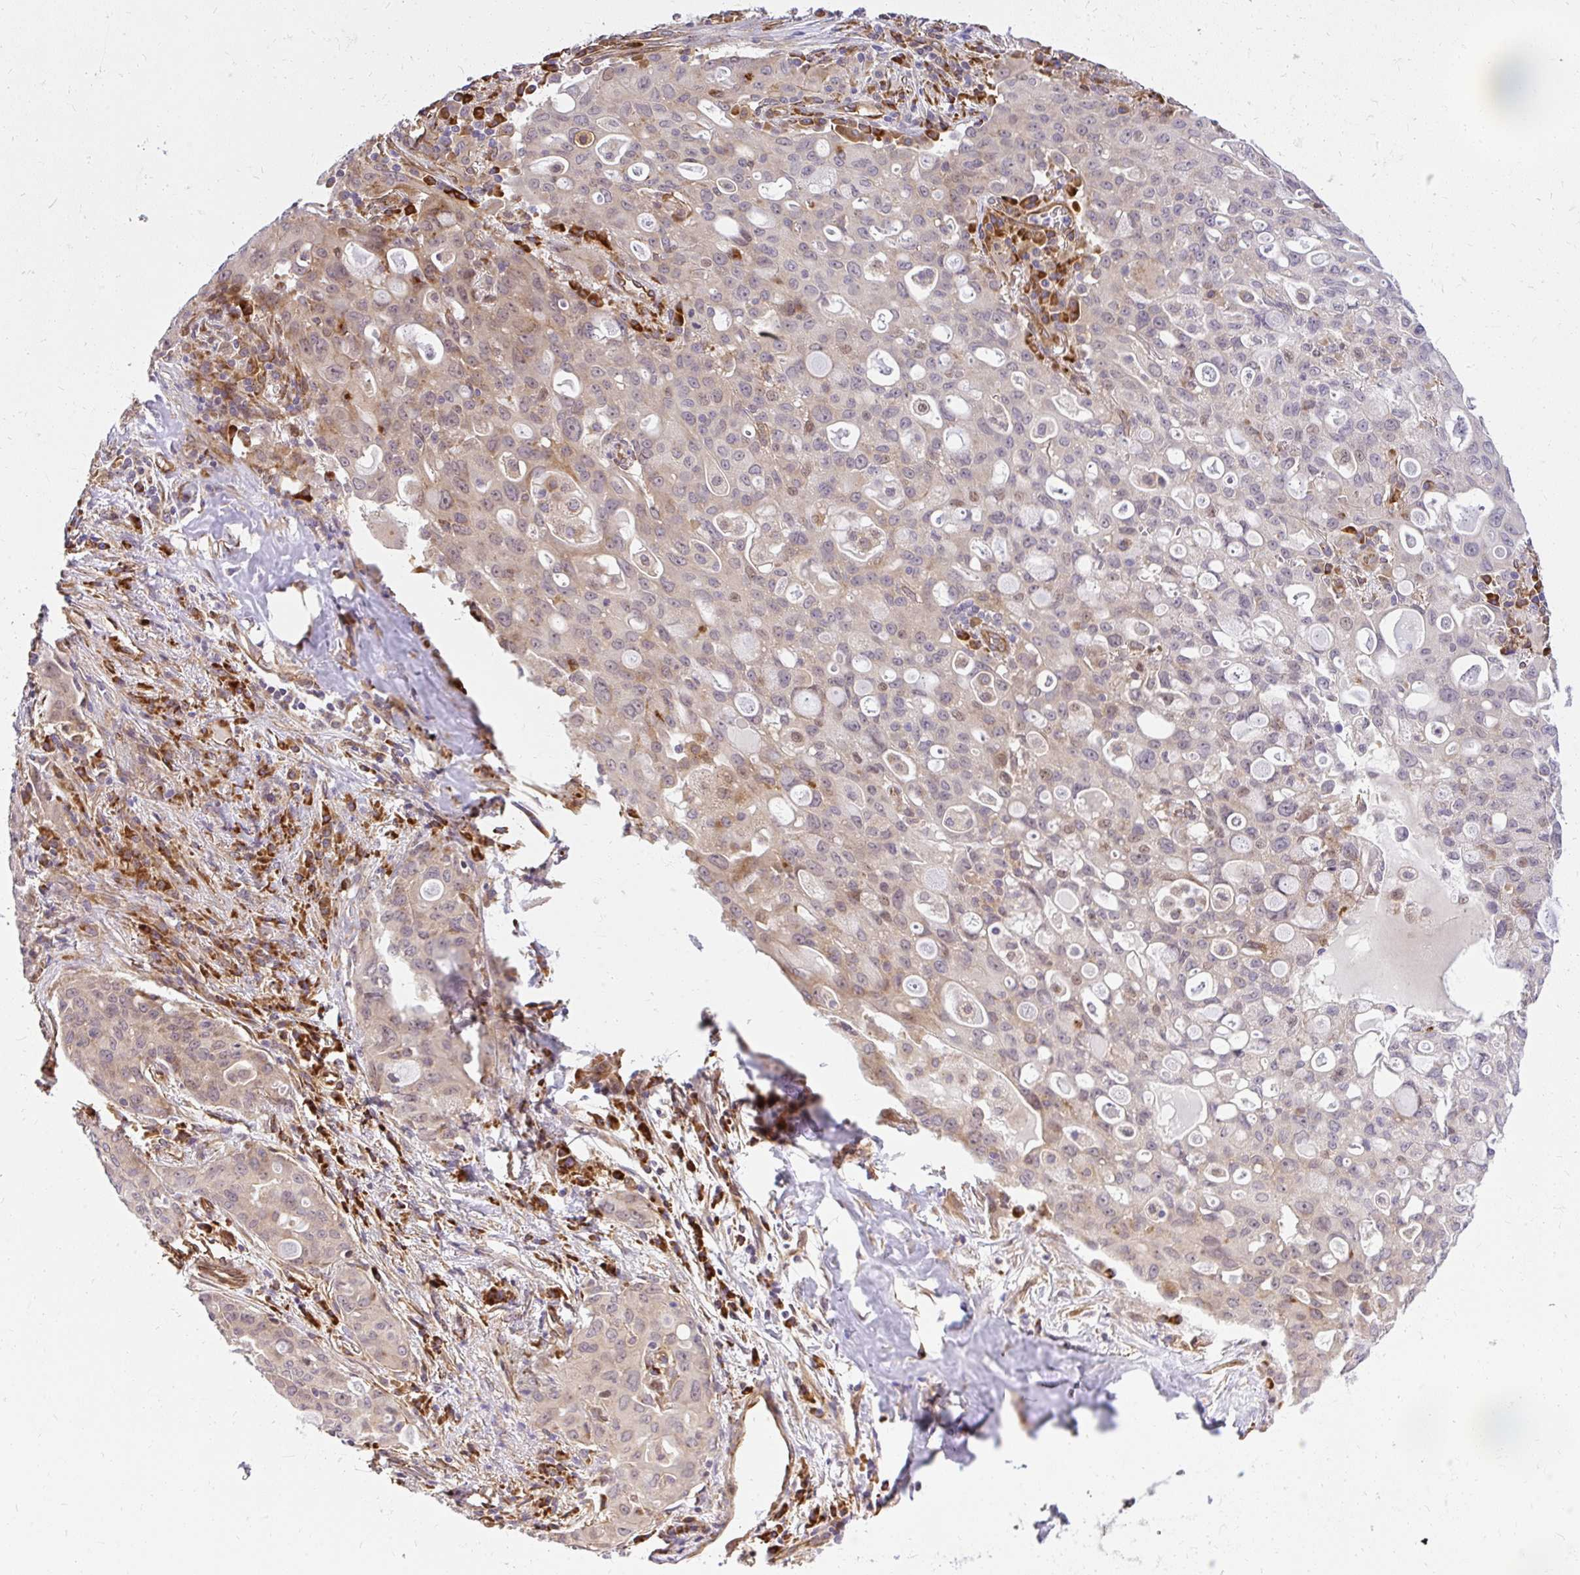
{"staining": {"intensity": "moderate", "quantity": "25%-75%", "location": "cytoplasmic/membranous"}, "tissue": "lung cancer", "cell_type": "Tumor cells", "image_type": "cancer", "snomed": [{"axis": "morphology", "description": "Adenocarcinoma, NOS"}, {"axis": "topography", "description": "Lung"}], "caption": "Immunohistochemical staining of human lung adenocarcinoma exhibits medium levels of moderate cytoplasmic/membranous protein expression in about 25%-75% of tumor cells.", "gene": "RSKR", "patient": {"sex": "female", "age": 44}}